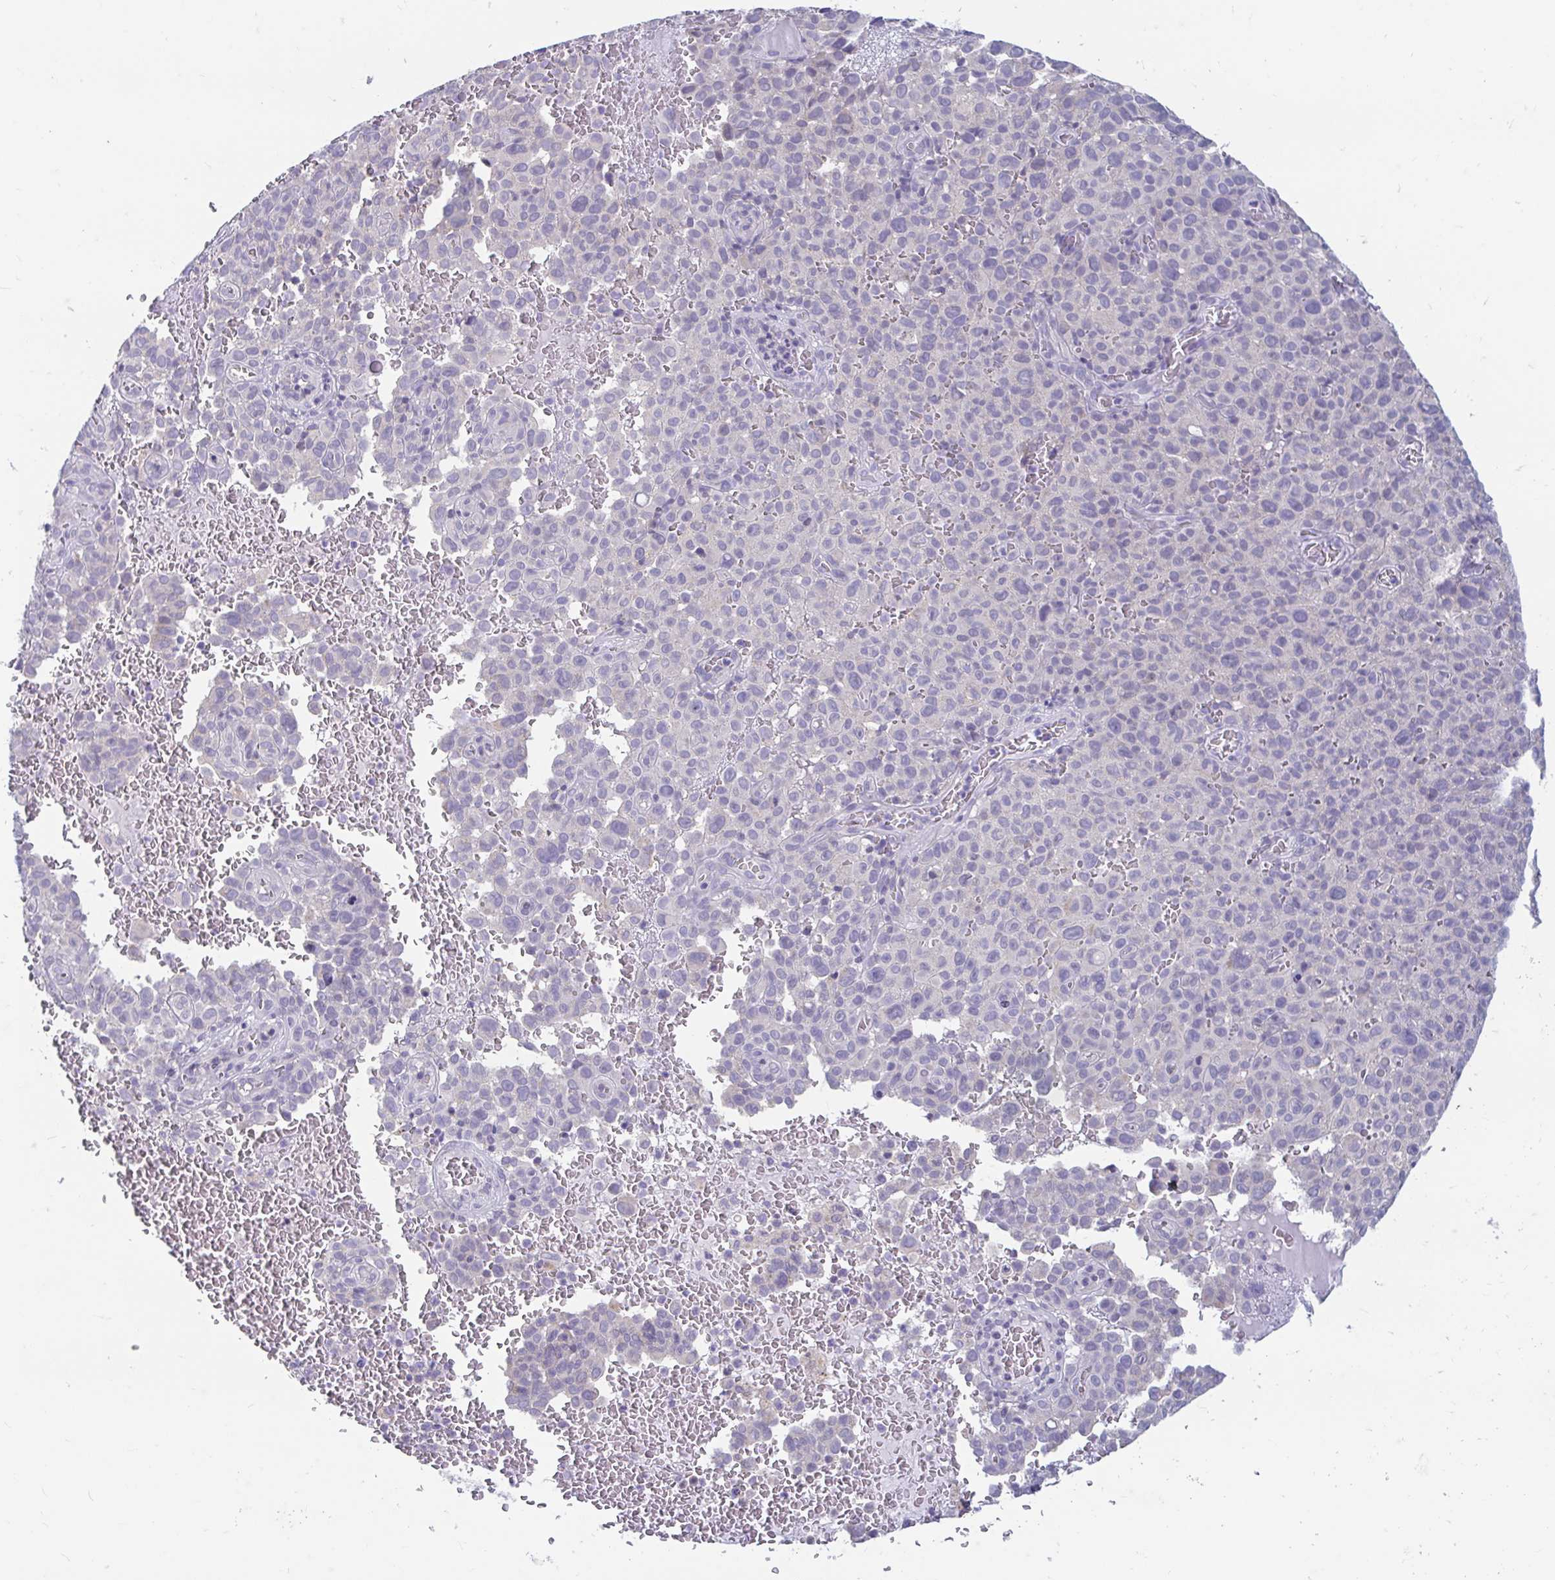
{"staining": {"intensity": "negative", "quantity": "none", "location": "none"}, "tissue": "melanoma", "cell_type": "Tumor cells", "image_type": "cancer", "snomed": [{"axis": "morphology", "description": "Malignant melanoma, NOS"}, {"axis": "topography", "description": "Skin"}], "caption": "The histopathology image exhibits no staining of tumor cells in malignant melanoma.", "gene": "ADH1A", "patient": {"sex": "female", "age": 82}}